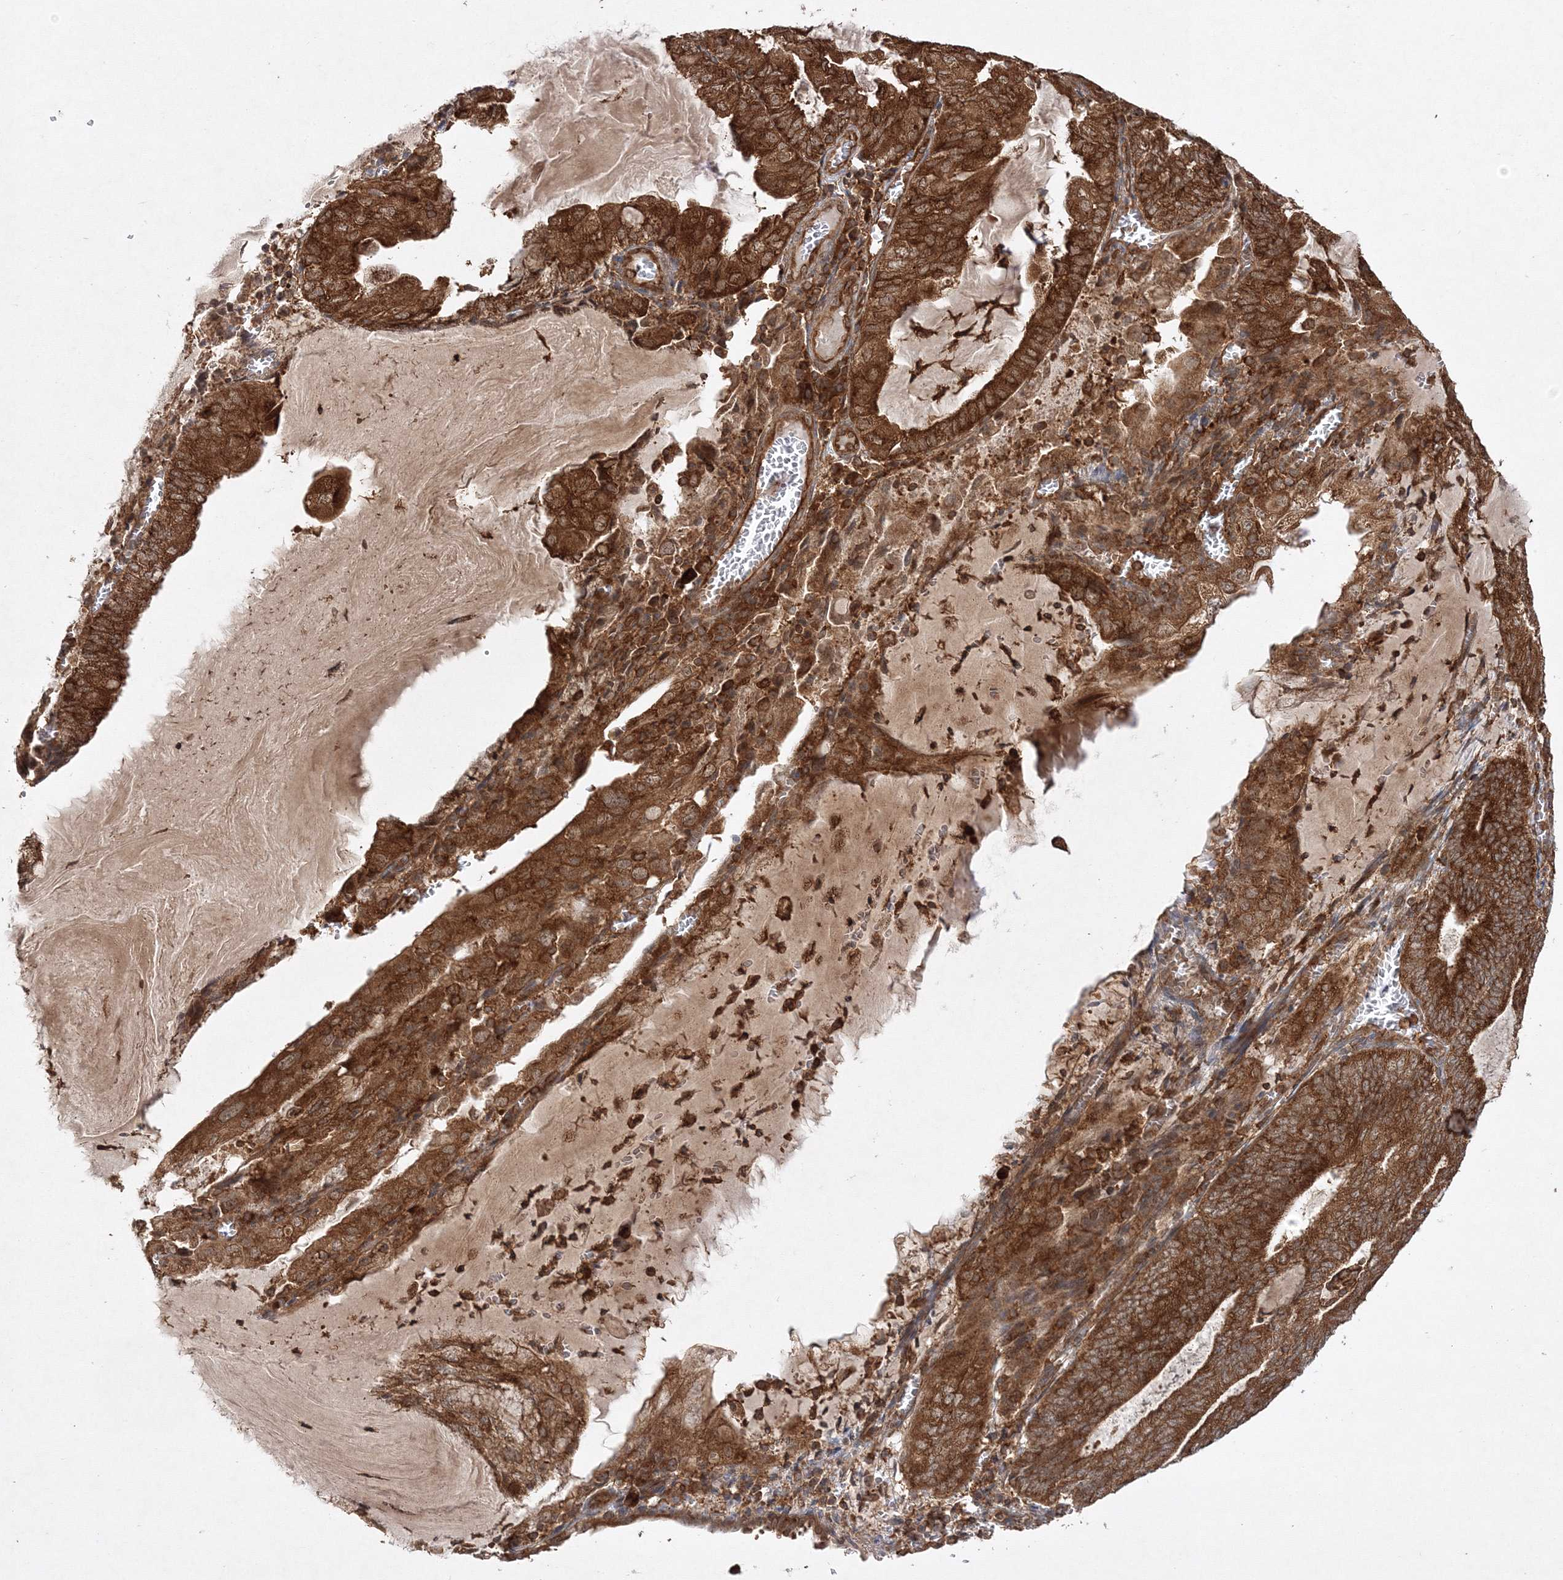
{"staining": {"intensity": "strong", "quantity": ">75%", "location": "cytoplasmic/membranous"}, "tissue": "endometrial cancer", "cell_type": "Tumor cells", "image_type": "cancer", "snomed": [{"axis": "morphology", "description": "Adenocarcinoma, NOS"}, {"axis": "topography", "description": "Endometrium"}], "caption": "Immunohistochemical staining of human adenocarcinoma (endometrial) displays high levels of strong cytoplasmic/membranous expression in approximately >75% of tumor cells. (brown staining indicates protein expression, while blue staining denotes nuclei).", "gene": "WDR37", "patient": {"sex": "female", "age": 81}}